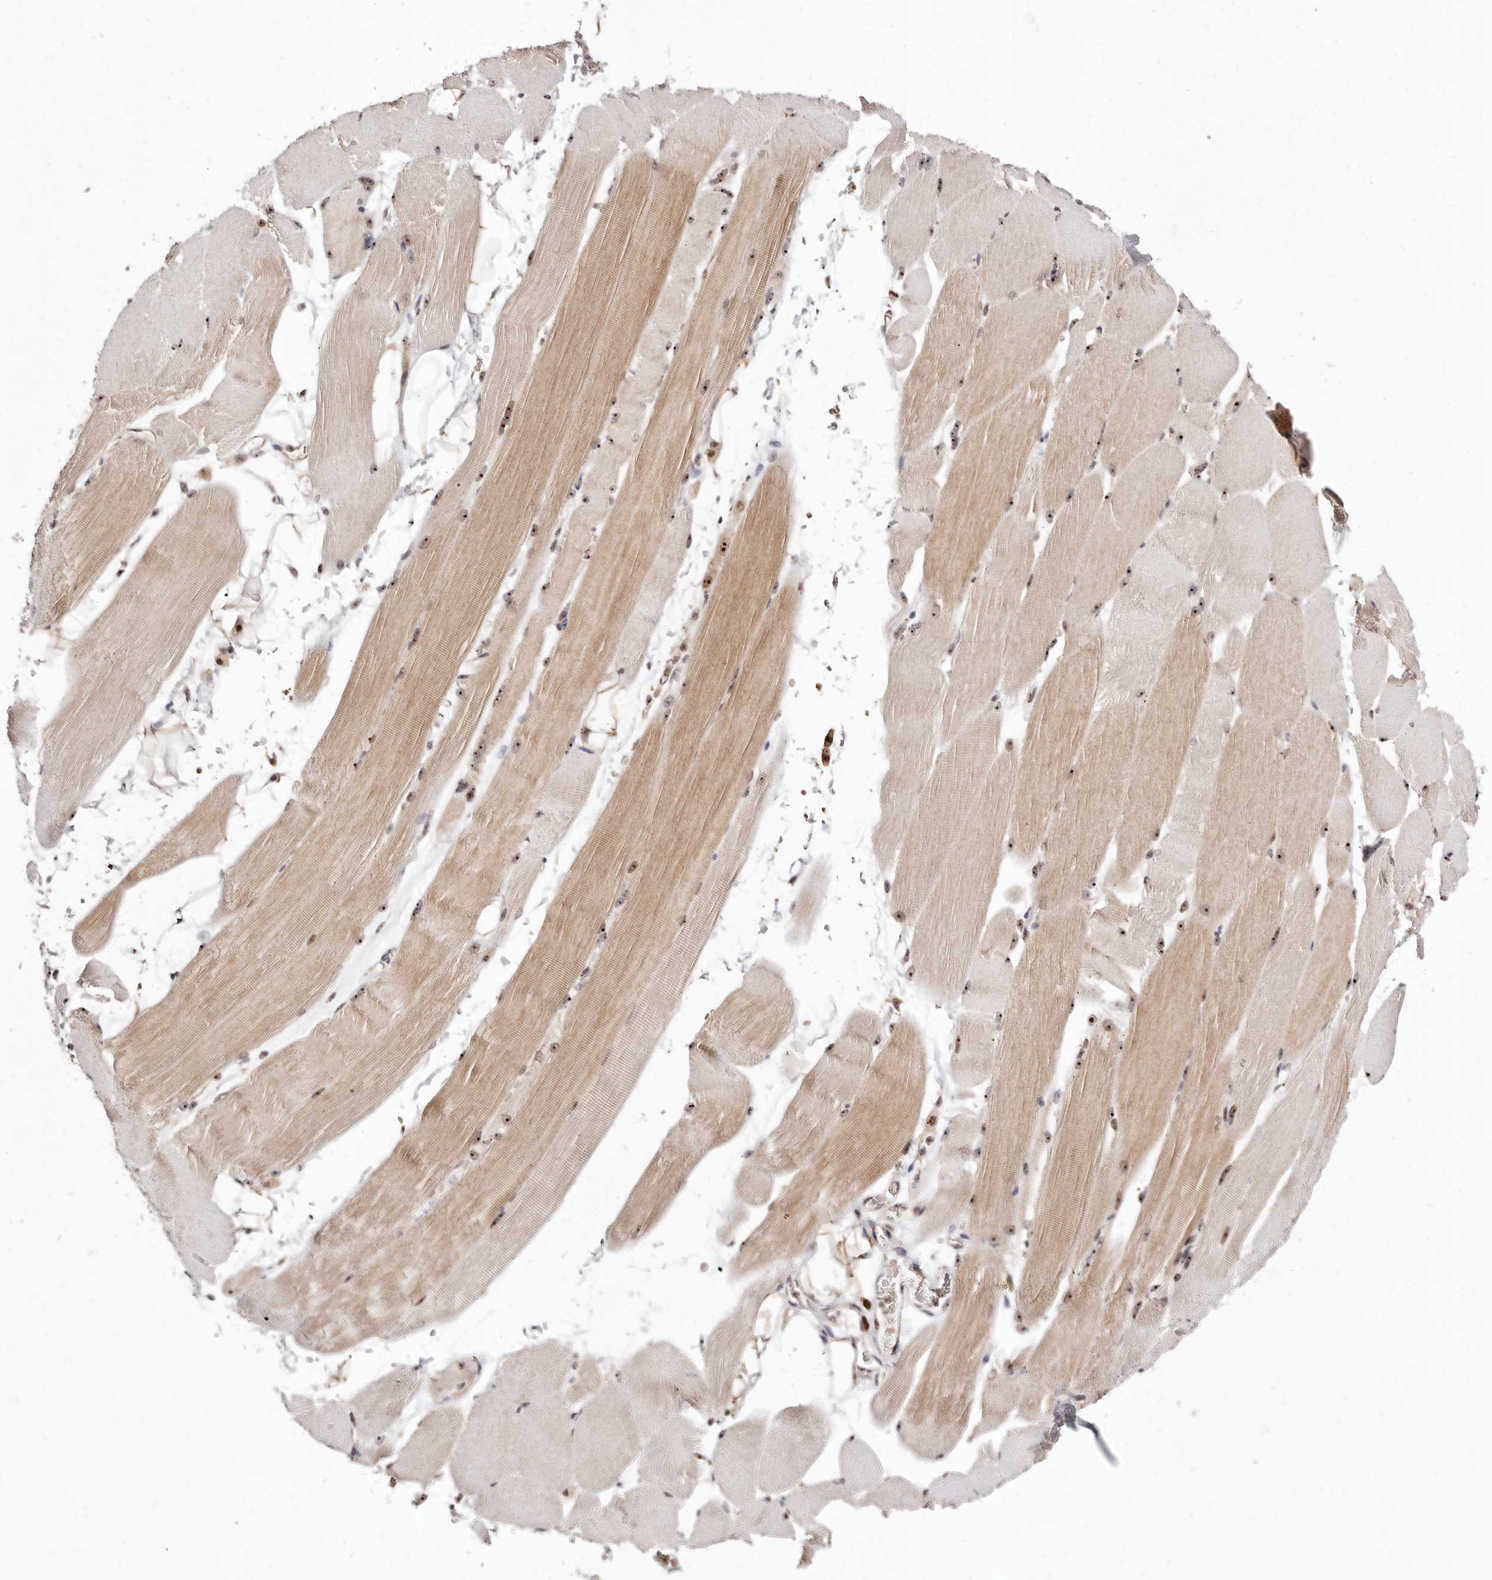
{"staining": {"intensity": "moderate", "quantity": "25%-75%", "location": "cytoplasmic/membranous,nuclear"}, "tissue": "skeletal muscle", "cell_type": "Myocytes", "image_type": "normal", "snomed": [{"axis": "morphology", "description": "Normal tissue, NOS"}, {"axis": "topography", "description": "Skeletal muscle"}, {"axis": "topography", "description": "Parathyroid gland"}], "caption": "Immunohistochemical staining of unremarkable skeletal muscle exhibits medium levels of moderate cytoplasmic/membranous,nuclear staining in about 25%-75% of myocytes. (IHC, brightfield microscopy, high magnification).", "gene": "APOL6", "patient": {"sex": "female", "age": 37}}